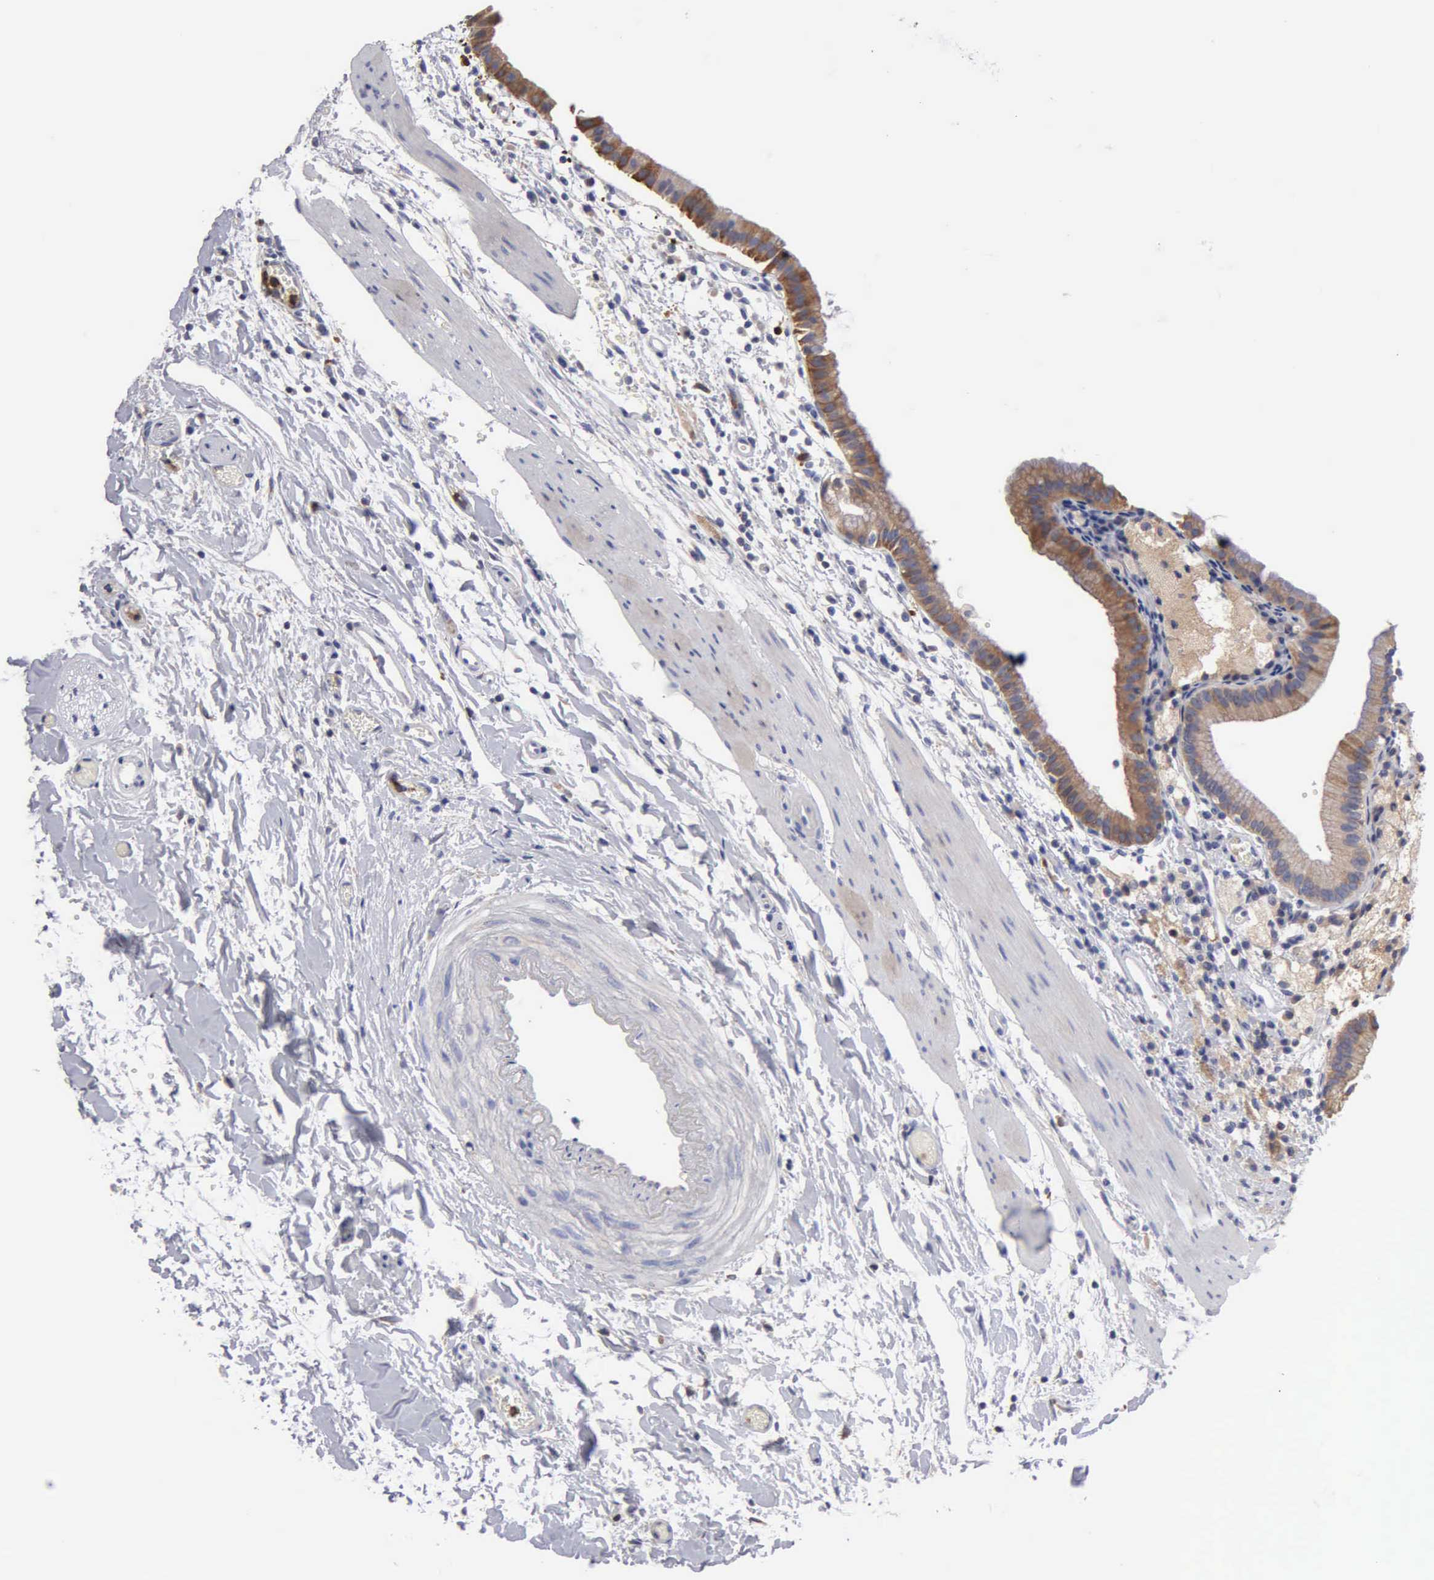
{"staining": {"intensity": "moderate", "quantity": ">75%", "location": "cytoplasmic/membranous"}, "tissue": "gallbladder", "cell_type": "Glandular cells", "image_type": "normal", "snomed": [{"axis": "morphology", "description": "Normal tissue, NOS"}, {"axis": "topography", "description": "Gallbladder"}], "caption": "A brown stain shows moderate cytoplasmic/membranous positivity of a protein in glandular cells of normal gallbladder. The staining was performed using DAB, with brown indicating positive protein expression. Nuclei are stained blue with hematoxylin.", "gene": "G6PD", "patient": {"sex": "female", "age": 48}}